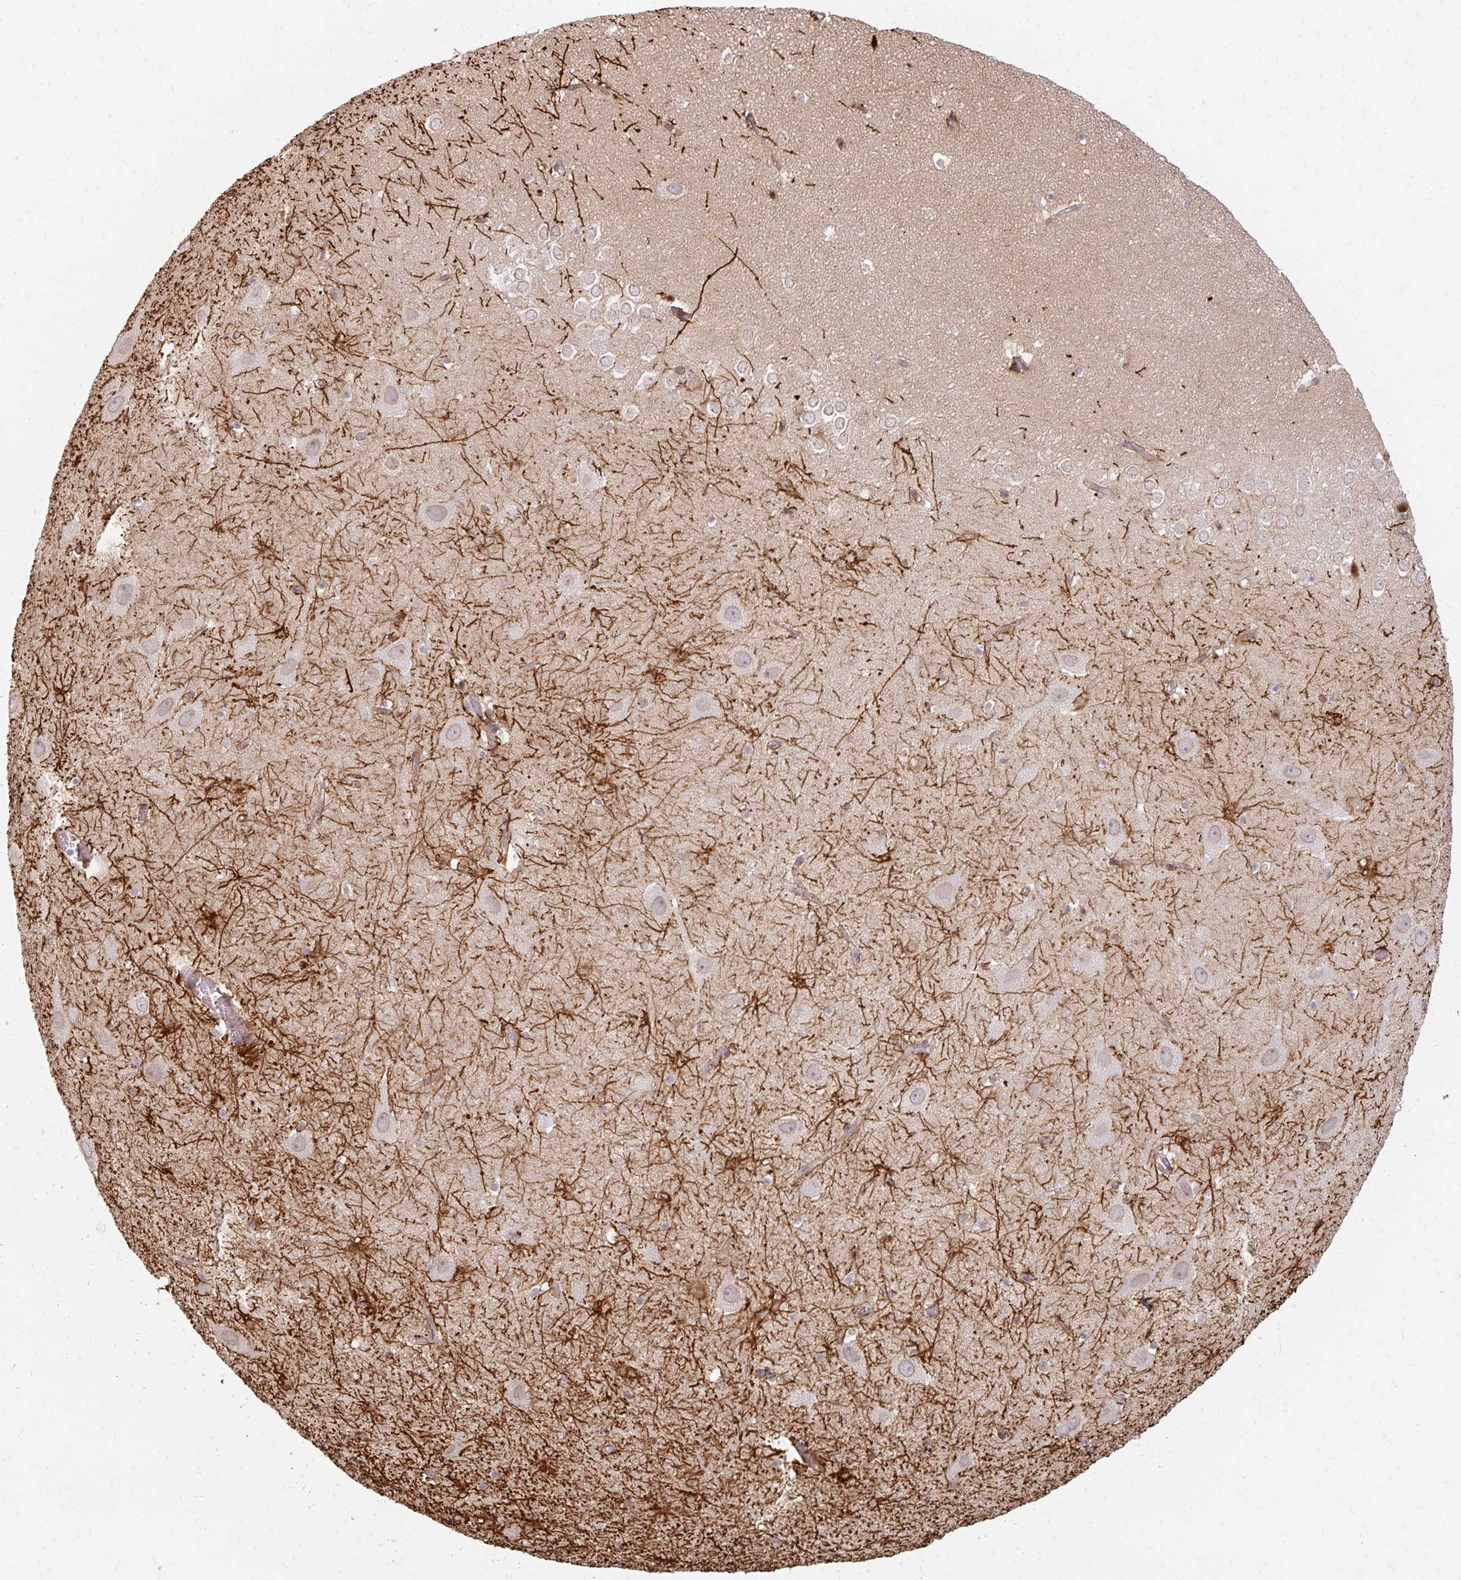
{"staining": {"intensity": "strong", "quantity": "<25%", "location": "cytoplasmic/membranous"}, "tissue": "hippocampus", "cell_type": "Glial cells", "image_type": "normal", "snomed": [{"axis": "morphology", "description": "Normal tissue, NOS"}, {"axis": "topography", "description": "Hippocampus"}], "caption": "High-power microscopy captured an immunohistochemistry (IHC) histopathology image of normal hippocampus, revealing strong cytoplasmic/membranous staining in approximately <25% of glial cells.", "gene": "GPC5", "patient": {"sex": "female", "age": 42}}